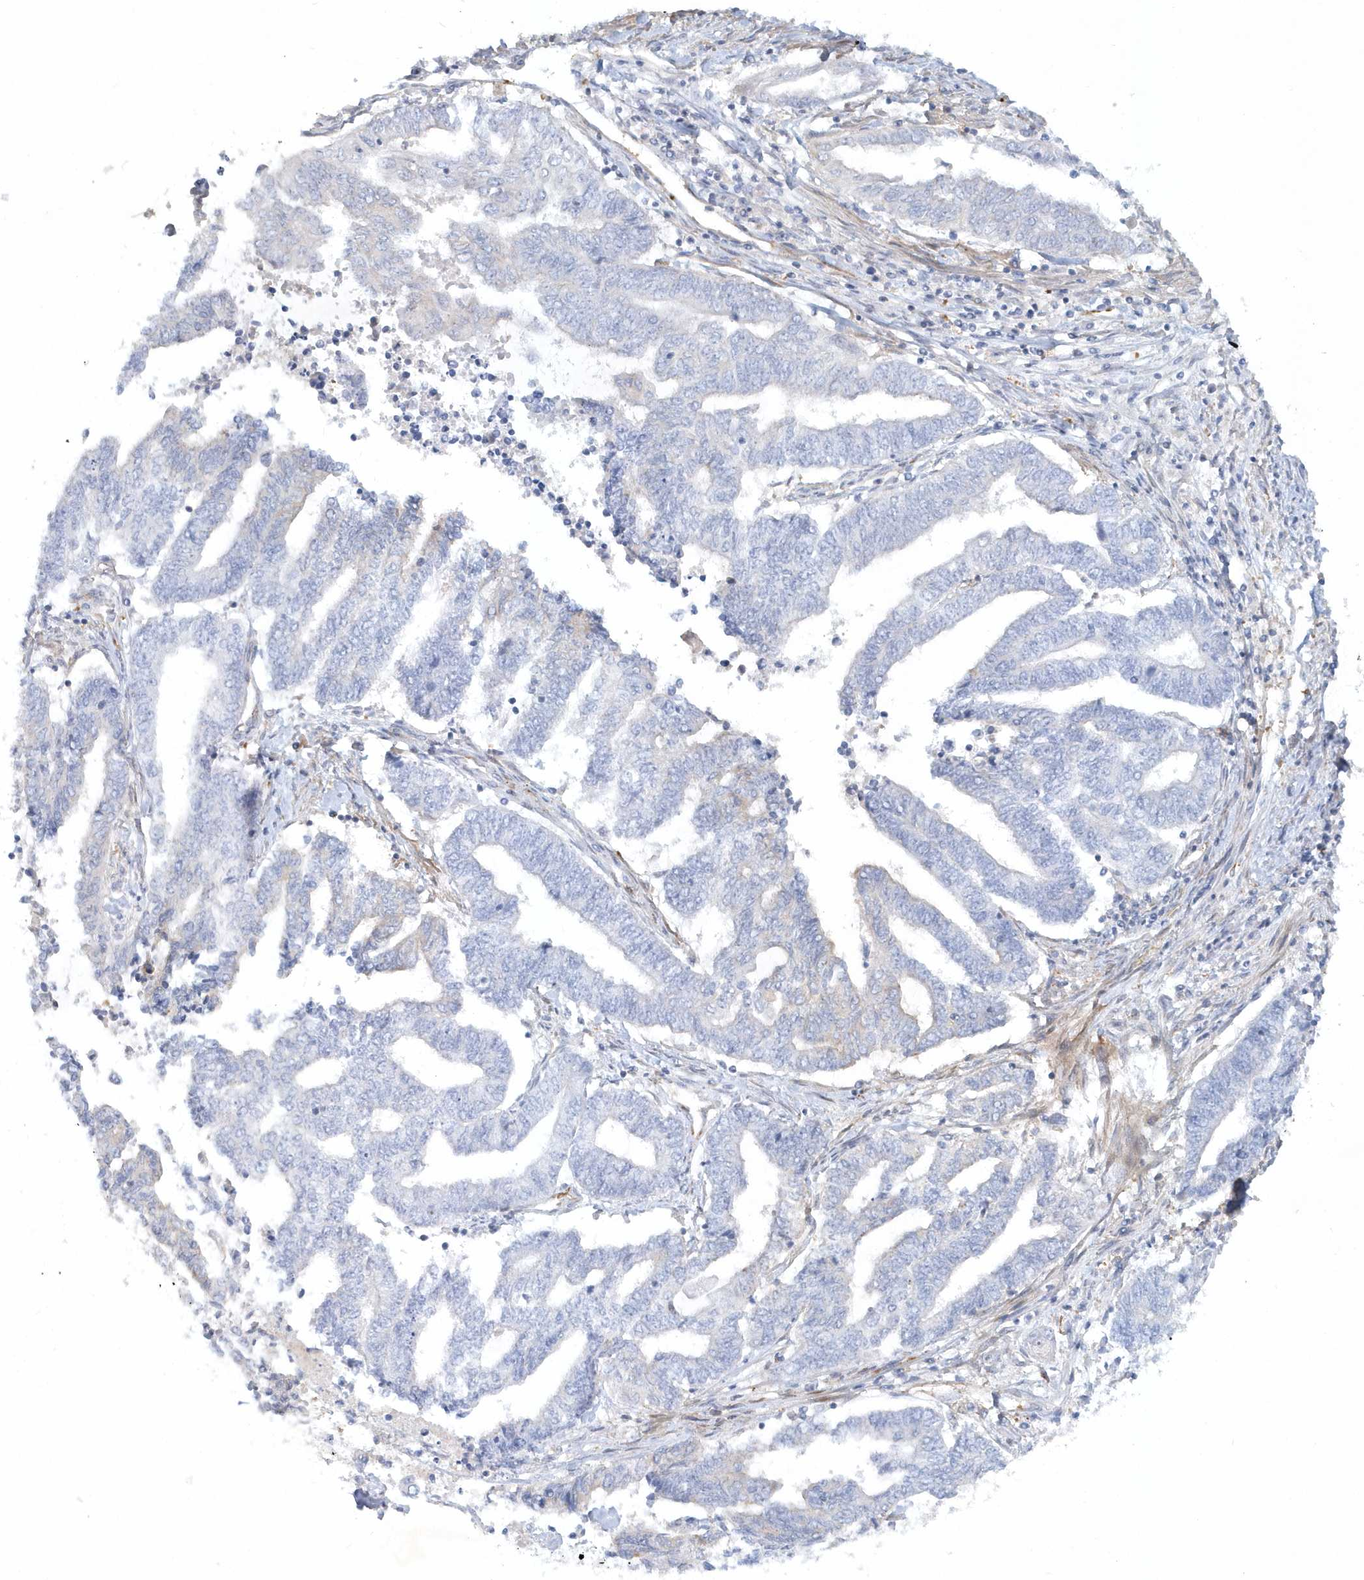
{"staining": {"intensity": "negative", "quantity": "none", "location": "none"}, "tissue": "endometrial cancer", "cell_type": "Tumor cells", "image_type": "cancer", "snomed": [{"axis": "morphology", "description": "Adenocarcinoma, NOS"}, {"axis": "topography", "description": "Uterus"}, {"axis": "topography", "description": "Endometrium"}], "caption": "DAB (3,3'-diaminobenzidine) immunohistochemical staining of endometrial cancer displays no significant positivity in tumor cells.", "gene": "DNAH1", "patient": {"sex": "female", "age": 70}}